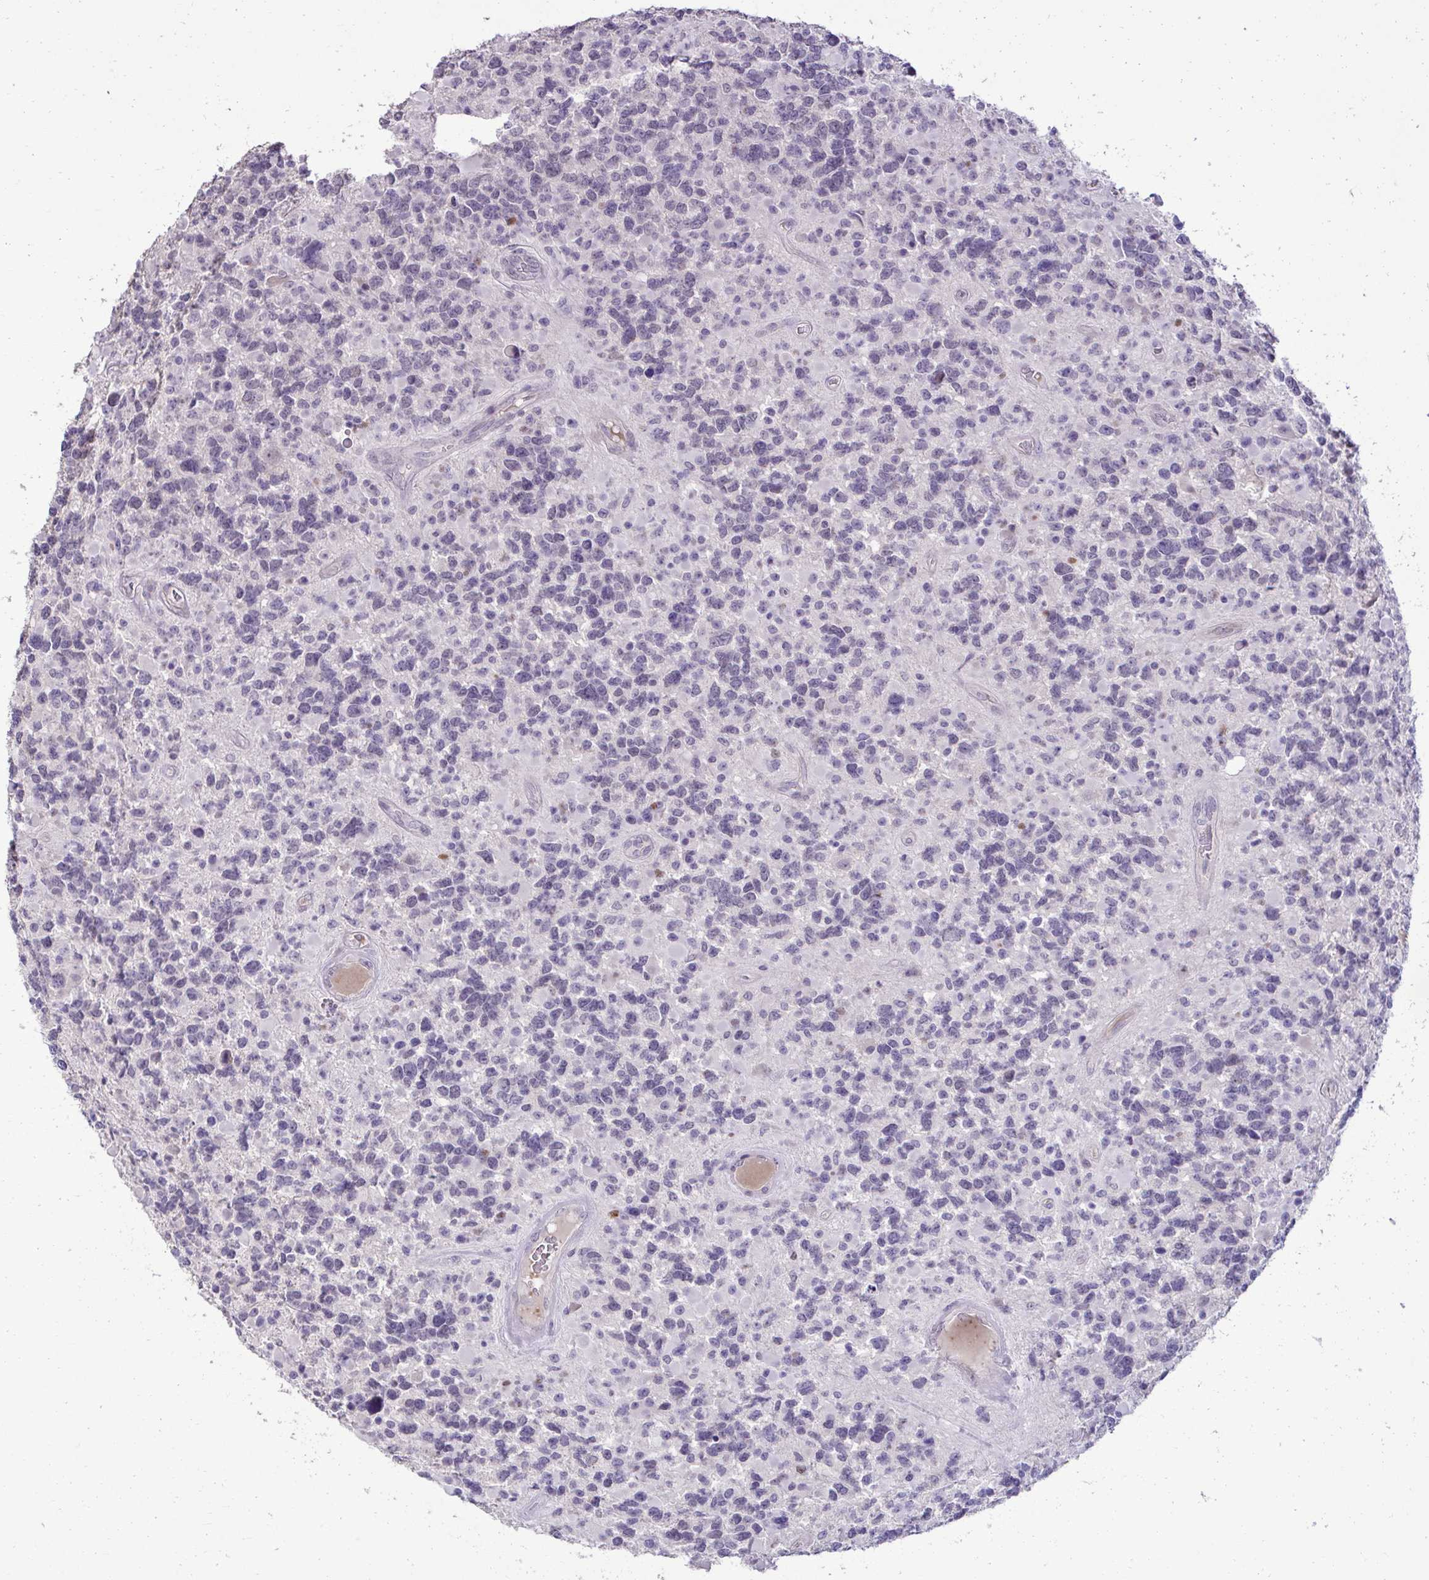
{"staining": {"intensity": "negative", "quantity": "none", "location": "none"}, "tissue": "glioma", "cell_type": "Tumor cells", "image_type": "cancer", "snomed": [{"axis": "morphology", "description": "Glioma, malignant, High grade"}, {"axis": "topography", "description": "Brain"}], "caption": "Tumor cells are negative for brown protein staining in malignant high-grade glioma.", "gene": "SLC30A3", "patient": {"sex": "female", "age": 40}}